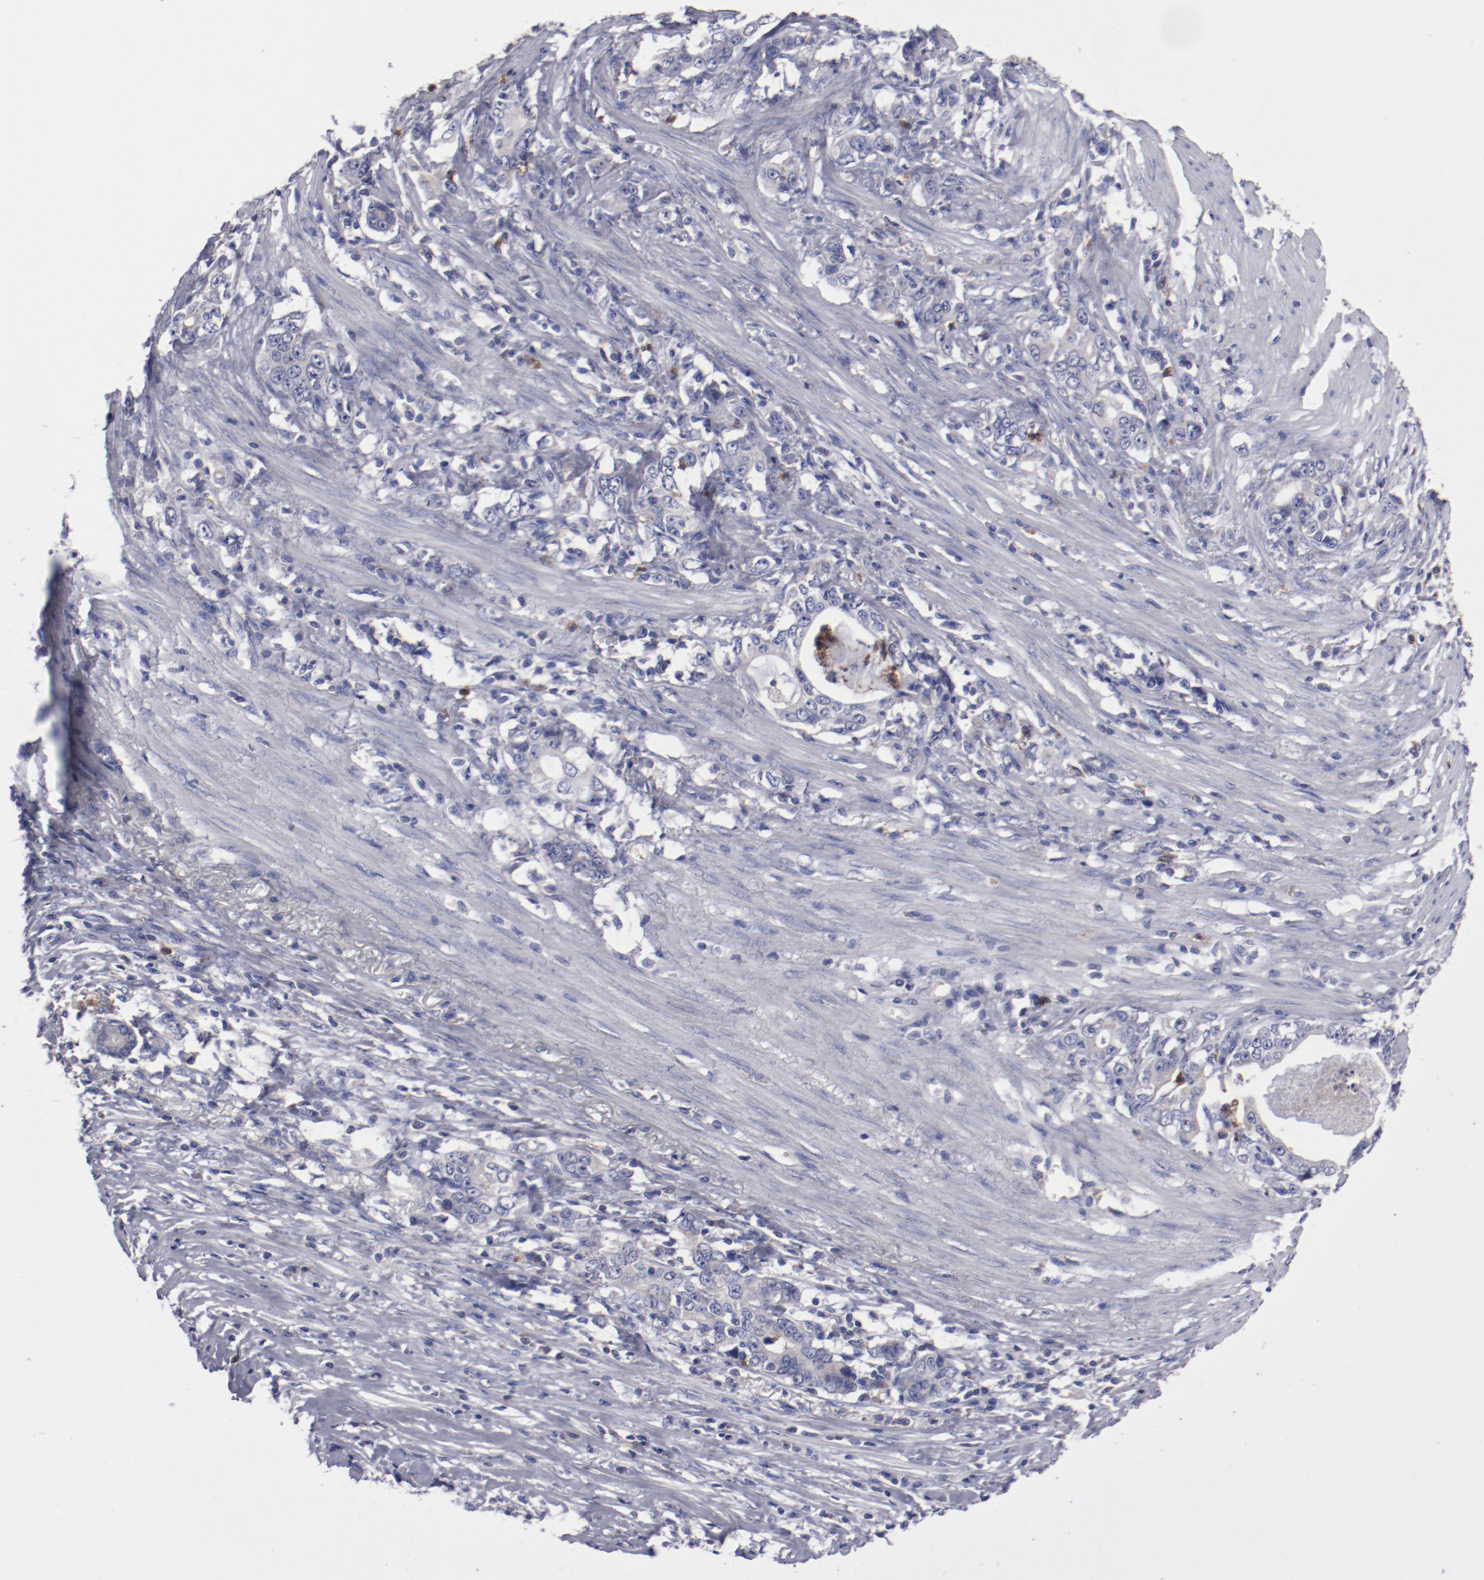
{"staining": {"intensity": "weak", "quantity": ">75%", "location": "cytoplasmic/membranous"}, "tissue": "stomach cancer", "cell_type": "Tumor cells", "image_type": "cancer", "snomed": [{"axis": "morphology", "description": "Adenocarcinoma, NOS"}, {"axis": "topography", "description": "Stomach, lower"}], "caption": "The micrograph displays staining of adenocarcinoma (stomach), revealing weak cytoplasmic/membranous protein staining (brown color) within tumor cells. (DAB = brown stain, brightfield microscopy at high magnification).", "gene": "FGR", "patient": {"sex": "female", "age": 72}}